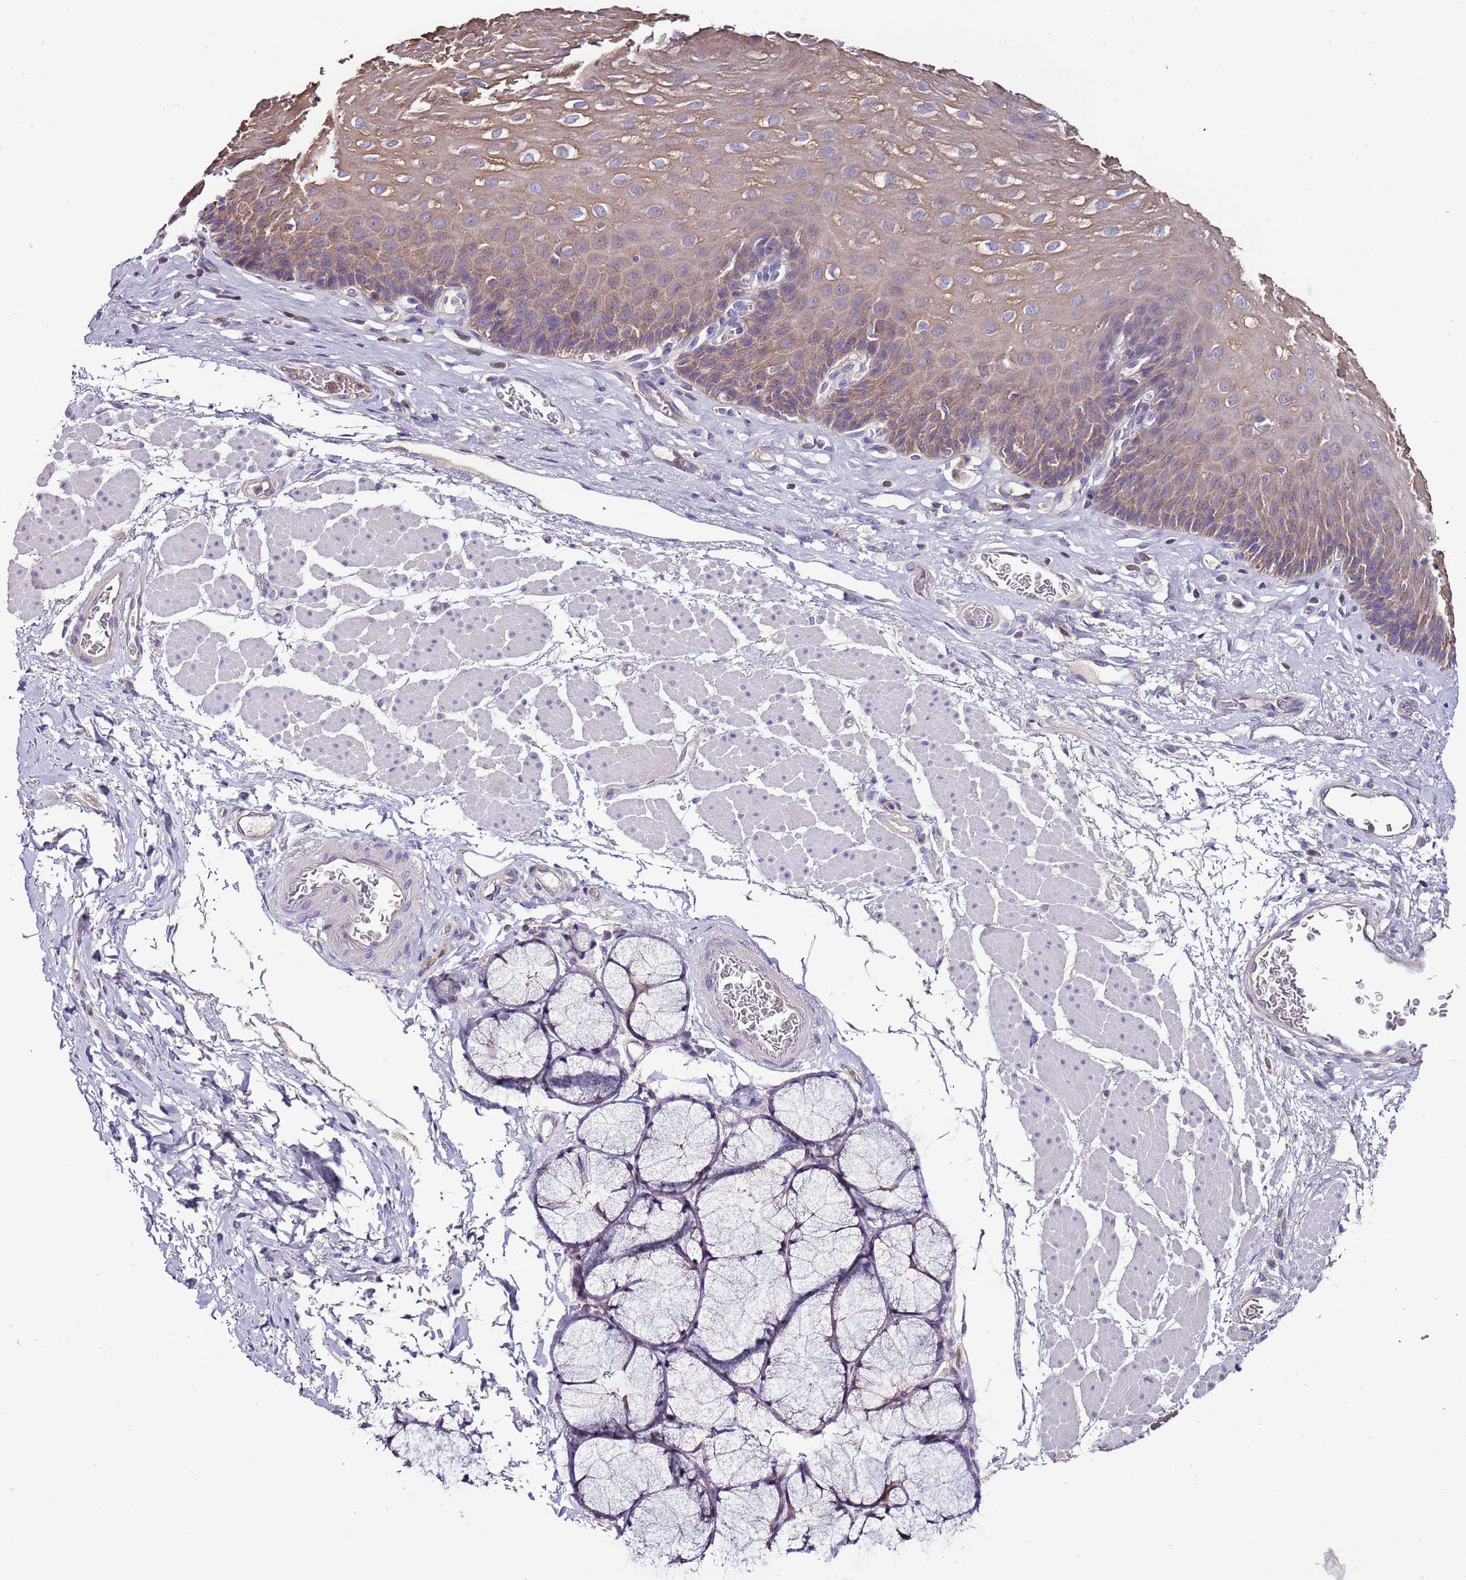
{"staining": {"intensity": "weak", "quantity": ">75%", "location": "cytoplasmic/membranous"}, "tissue": "esophagus", "cell_type": "Squamous epithelial cells", "image_type": "normal", "snomed": [{"axis": "morphology", "description": "Normal tissue, NOS"}, {"axis": "topography", "description": "Esophagus"}], "caption": "Immunohistochemical staining of unremarkable human esophagus shows low levels of weak cytoplasmic/membranous staining in approximately >75% of squamous epithelial cells. The staining was performed using DAB (3,3'-diaminobenzidine) to visualize the protein expression in brown, while the nuclei were stained in blue with hematoxylin (Magnification: 20x).", "gene": "IGIP", "patient": {"sex": "female", "age": 66}}